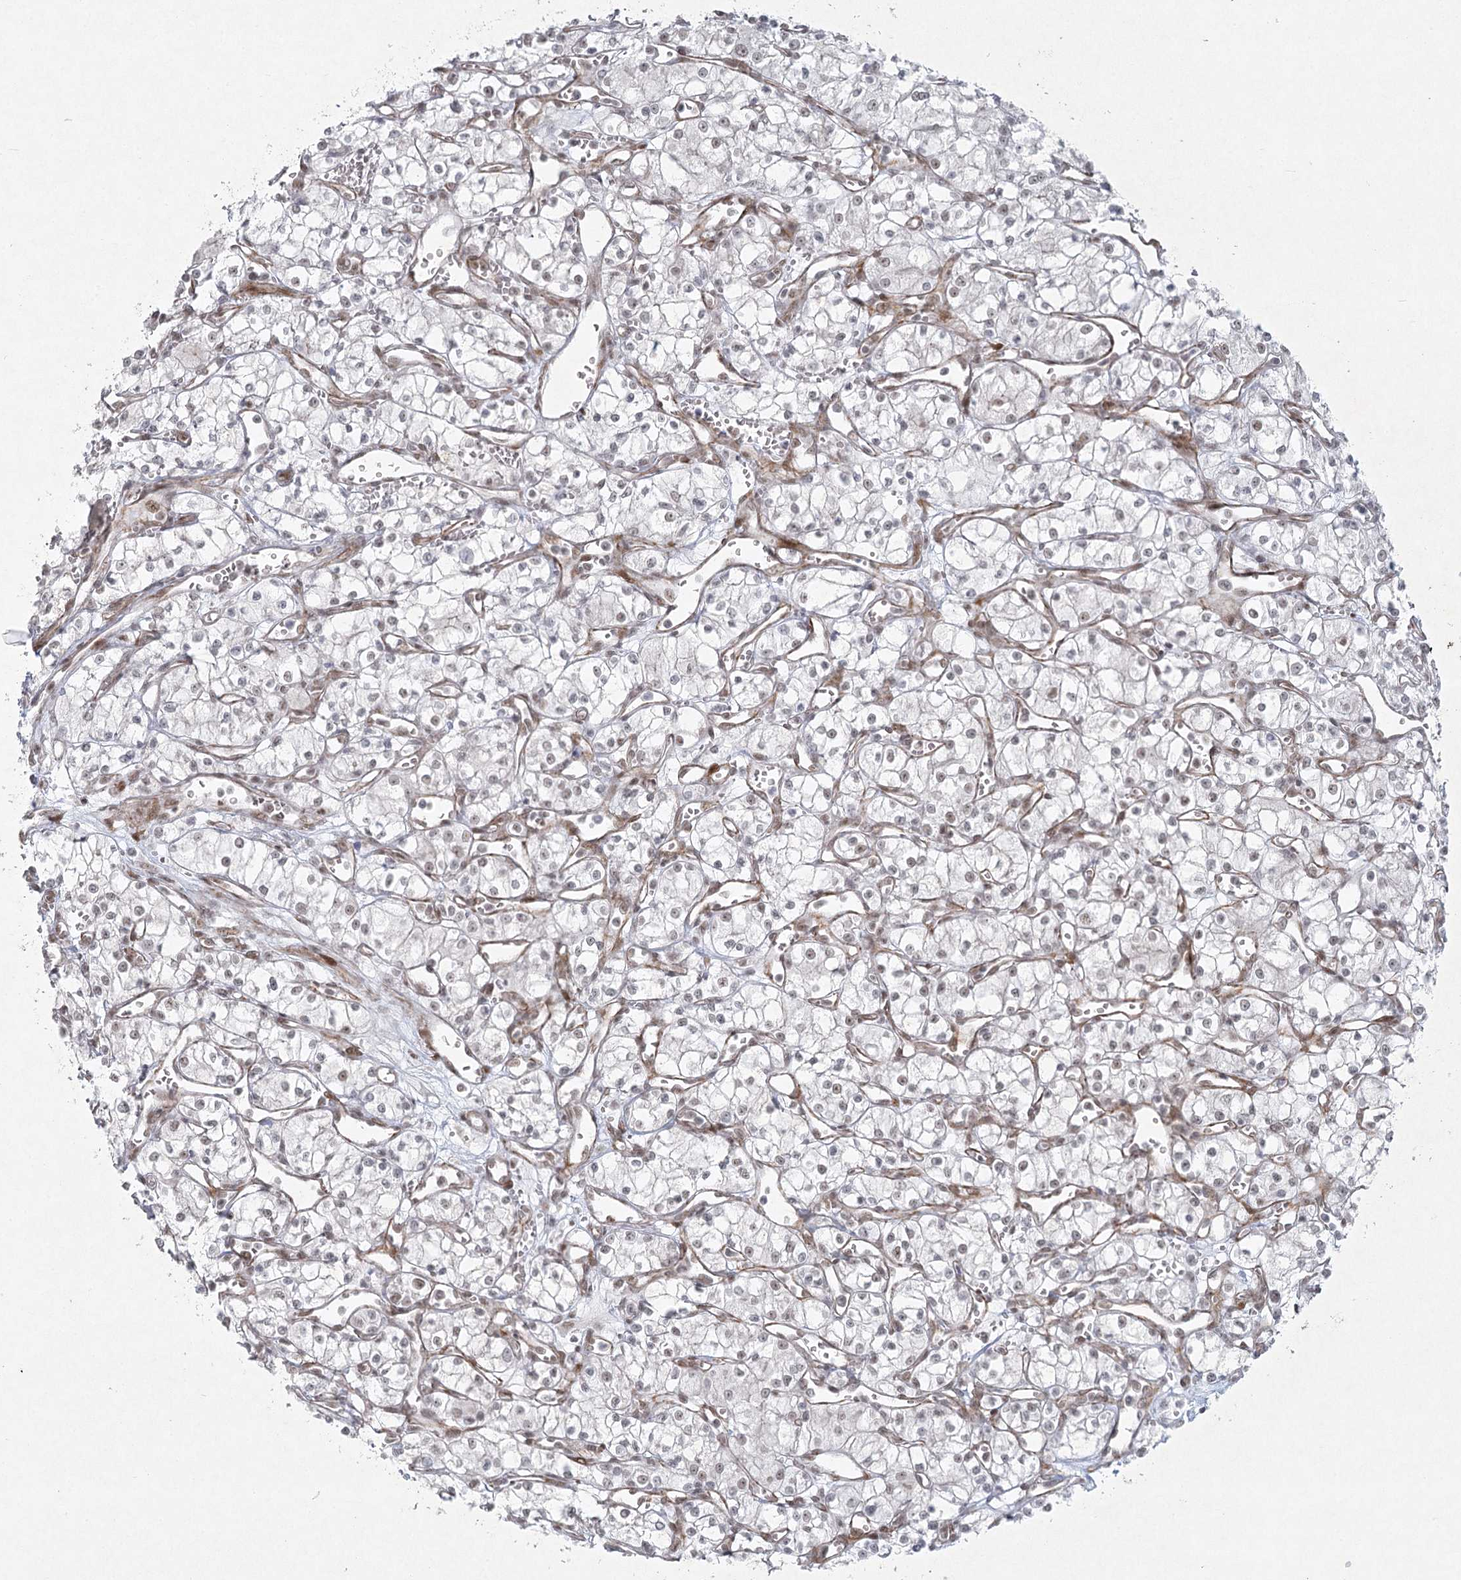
{"staining": {"intensity": "weak", "quantity": "<25%", "location": "nuclear"}, "tissue": "renal cancer", "cell_type": "Tumor cells", "image_type": "cancer", "snomed": [{"axis": "morphology", "description": "Adenocarcinoma, NOS"}, {"axis": "topography", "description": "Kidney"}], "caption": "Tumor cells are negative for brown protein staining in renal adenocarcinoma.", "gene": "U2SURP", "patient": {"sex": "male", "age": 59}}